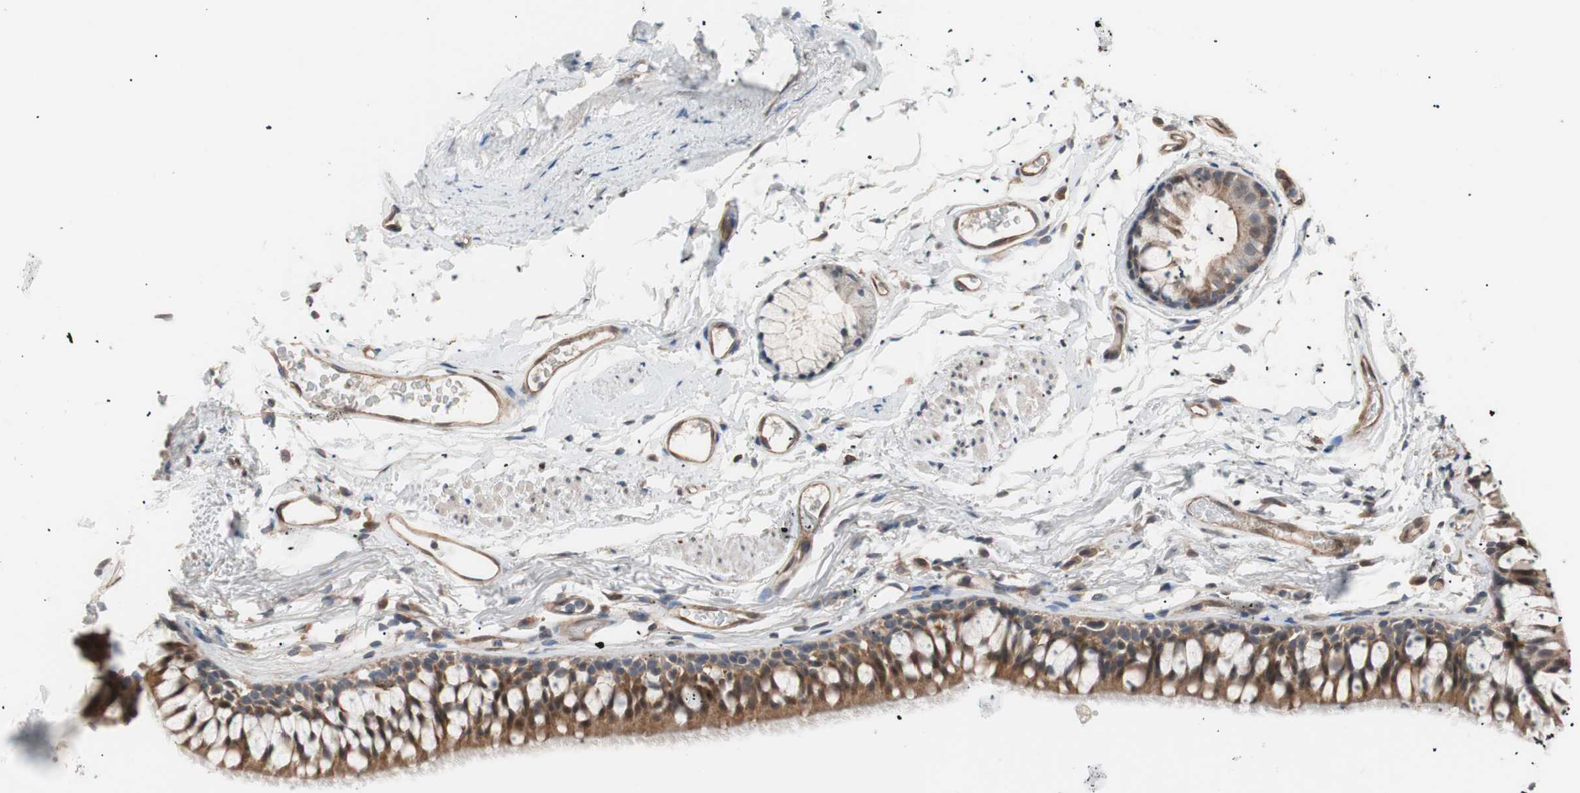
{"staining": {"intensity": "weak", "quantity": "25%-75%", "location": "cytoplasmic/membranous"}, "tissue": "adipose tissue", "cell_type": "Adipocytes", "image_type": "normal", "snomed": [{"axis": "morphology", "description": "Normal tissue, NOS"}, {"axis": "topography", "description": "Cartilage tissue"}, {"axis": "topography", "description": "Bronchus"}], "caption": "A brown stain labels weak cytoplasmic/membranous positivity of a protein in adipocytes of benign adipose tissue. The staining was performed using DAB (3,3'-diaminobenzidine), with brown indicating positive protein expression. Nuclei are stained blue with hematoxylin.", "gene": "SMG1", "patient": {"sex": "female", "age": 73}}